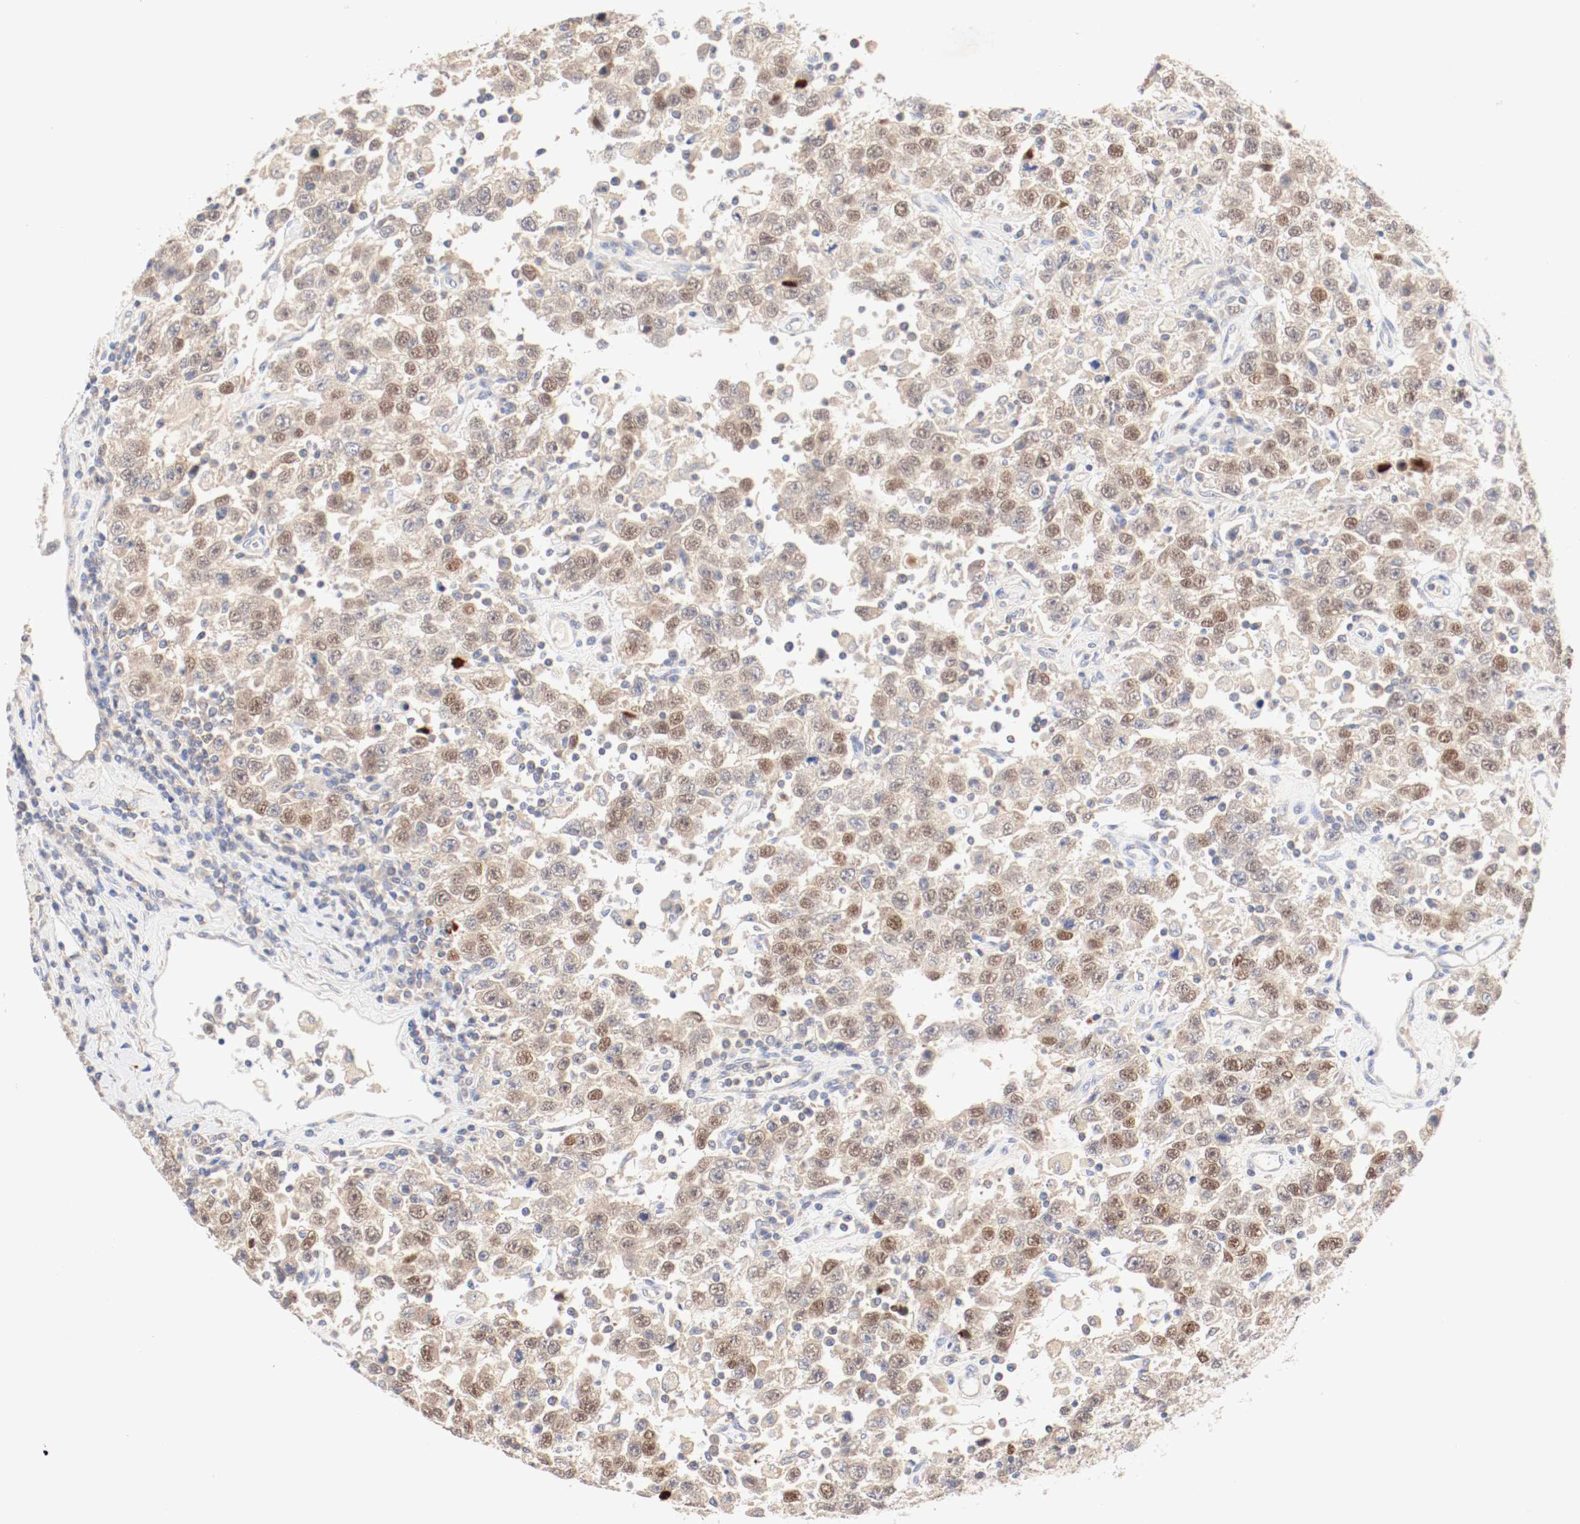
{"staining": {"intensity": "moderate", "quantity": ">75%", "location": "cytoplasmic/membranous,nuclear"}, "tissue": "testis cancer", "cell_type": "Tumor cells", "image_type": "cancer", "snomed": [{"axis": "morphology", "description": "Seminoma, NOS"}, {"axis": "topography", "description": "Testis"}], "caption": "This is an image of immunohistochemistry staining of seminoma (testis), which shows moderate staining in the cytoplasmic/membranous and nuclear of tumor cells.", "gene": "GIT1", "patient": {"sex": "male", "age": 41}}